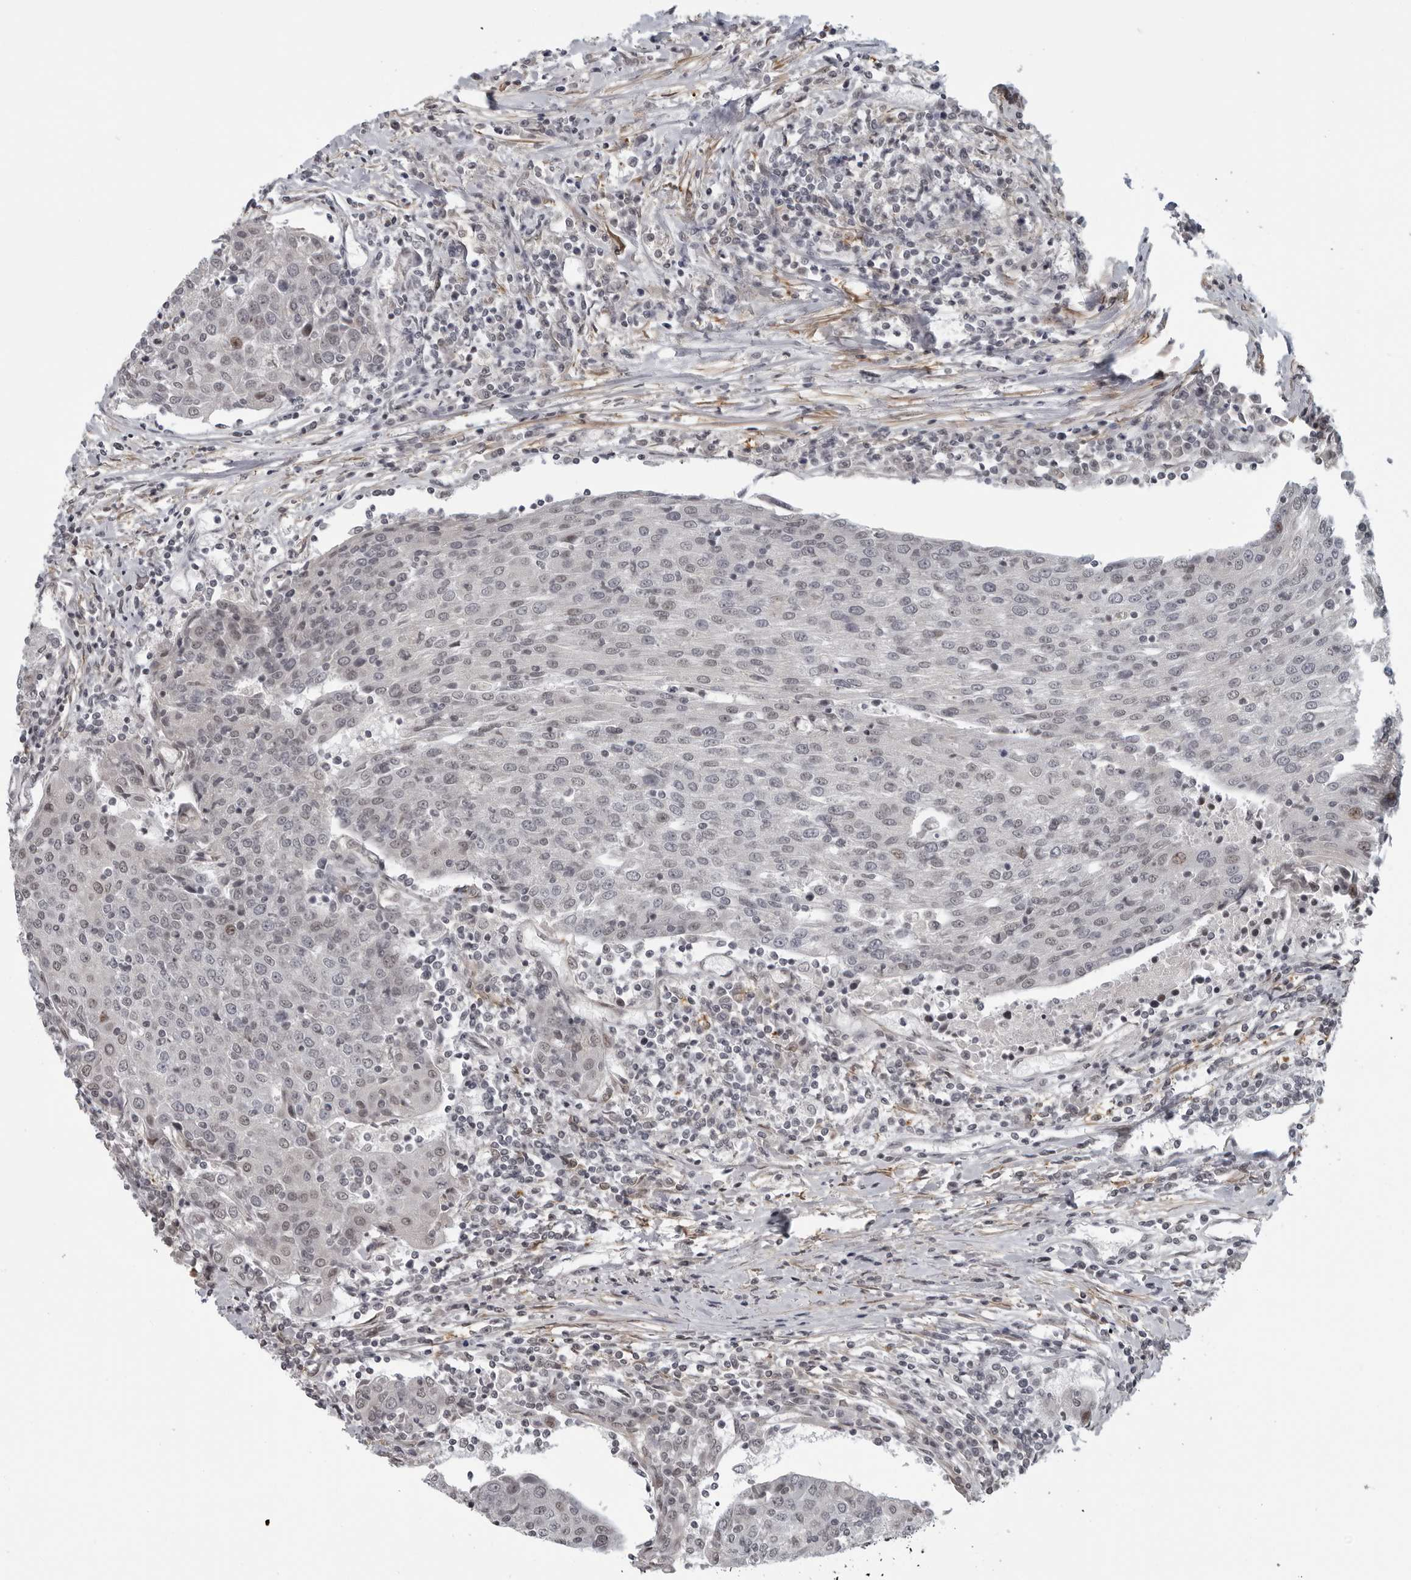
{"staining": {"intensity": "weak", "quantity": "<25%", "location": "nuclear"}, "tissue": "urothelial cancer", "cell_type": "Tumor cells", "image_type": "cancer", "snomed": [{"axis": "morphology", "description": "Urothelial carcinoma, High grade"}, {"axis": "topography", "description": "Urinary bladder"}], "caption": "This is an immunohistochemistry histopathology image of human urothelial cancer. There is no staining in tumor cells.", "gene": "MAF", "patient": {"sex": "female", "age": 85}}